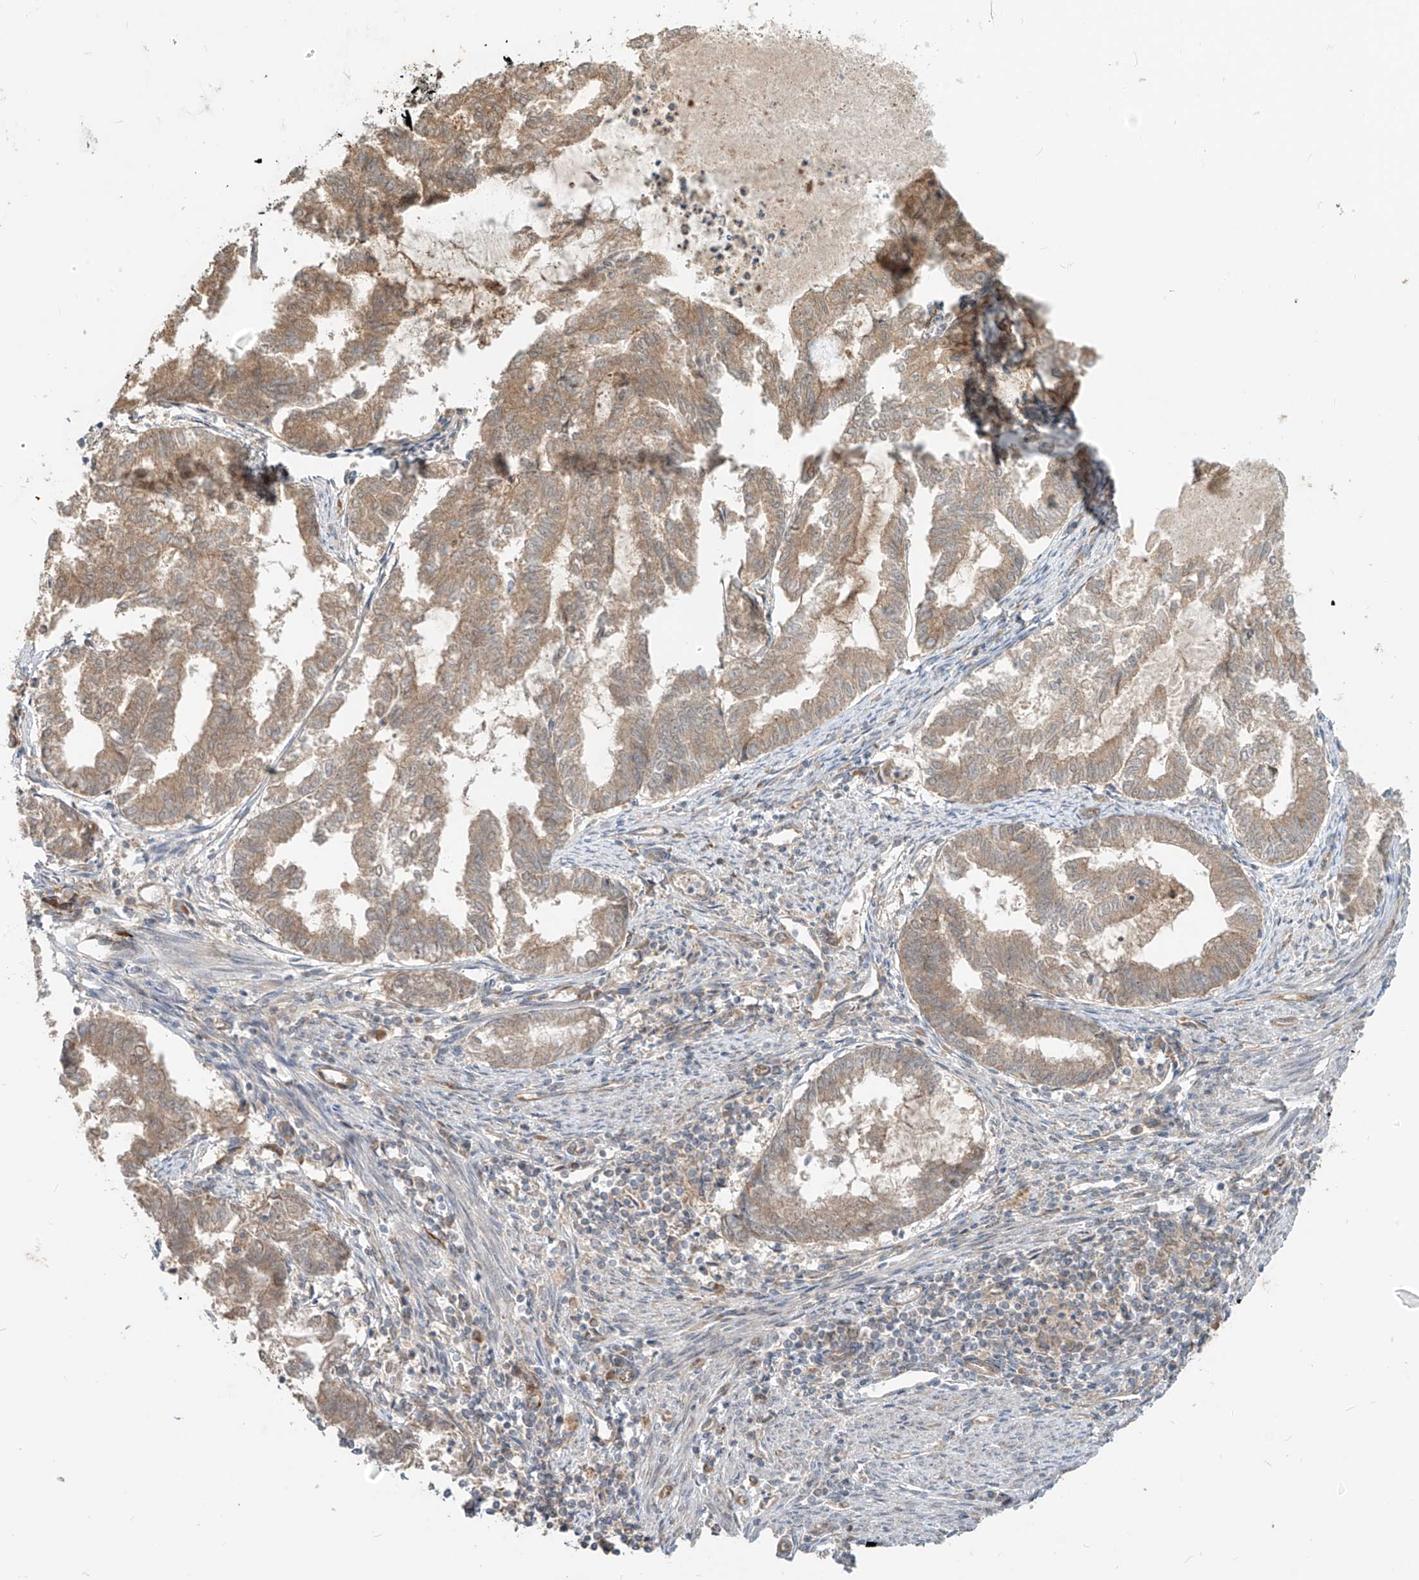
{"staining": {"intensity": "moderate", "quantity": ">75%", "location": "cytoplasmic/membranous"}, "tissue": "endometrial cancer", "cell_type": "Tumor cells", "image_type": "cancer", "snomed": [{"axis": "morphology", "description": "Adenocarcinoma, NOS"}, {"axis": "topography", "description": "Endometrium"}], "caption": "High-power microscopy captured an IHC image of endometrial adenocarcinoma, revealing moderate cytoplasmic/membranous staining in approximately >75% of tumor cells.", "gene": "MTUS2", "patient": {"sex": "female", "age": 79}}